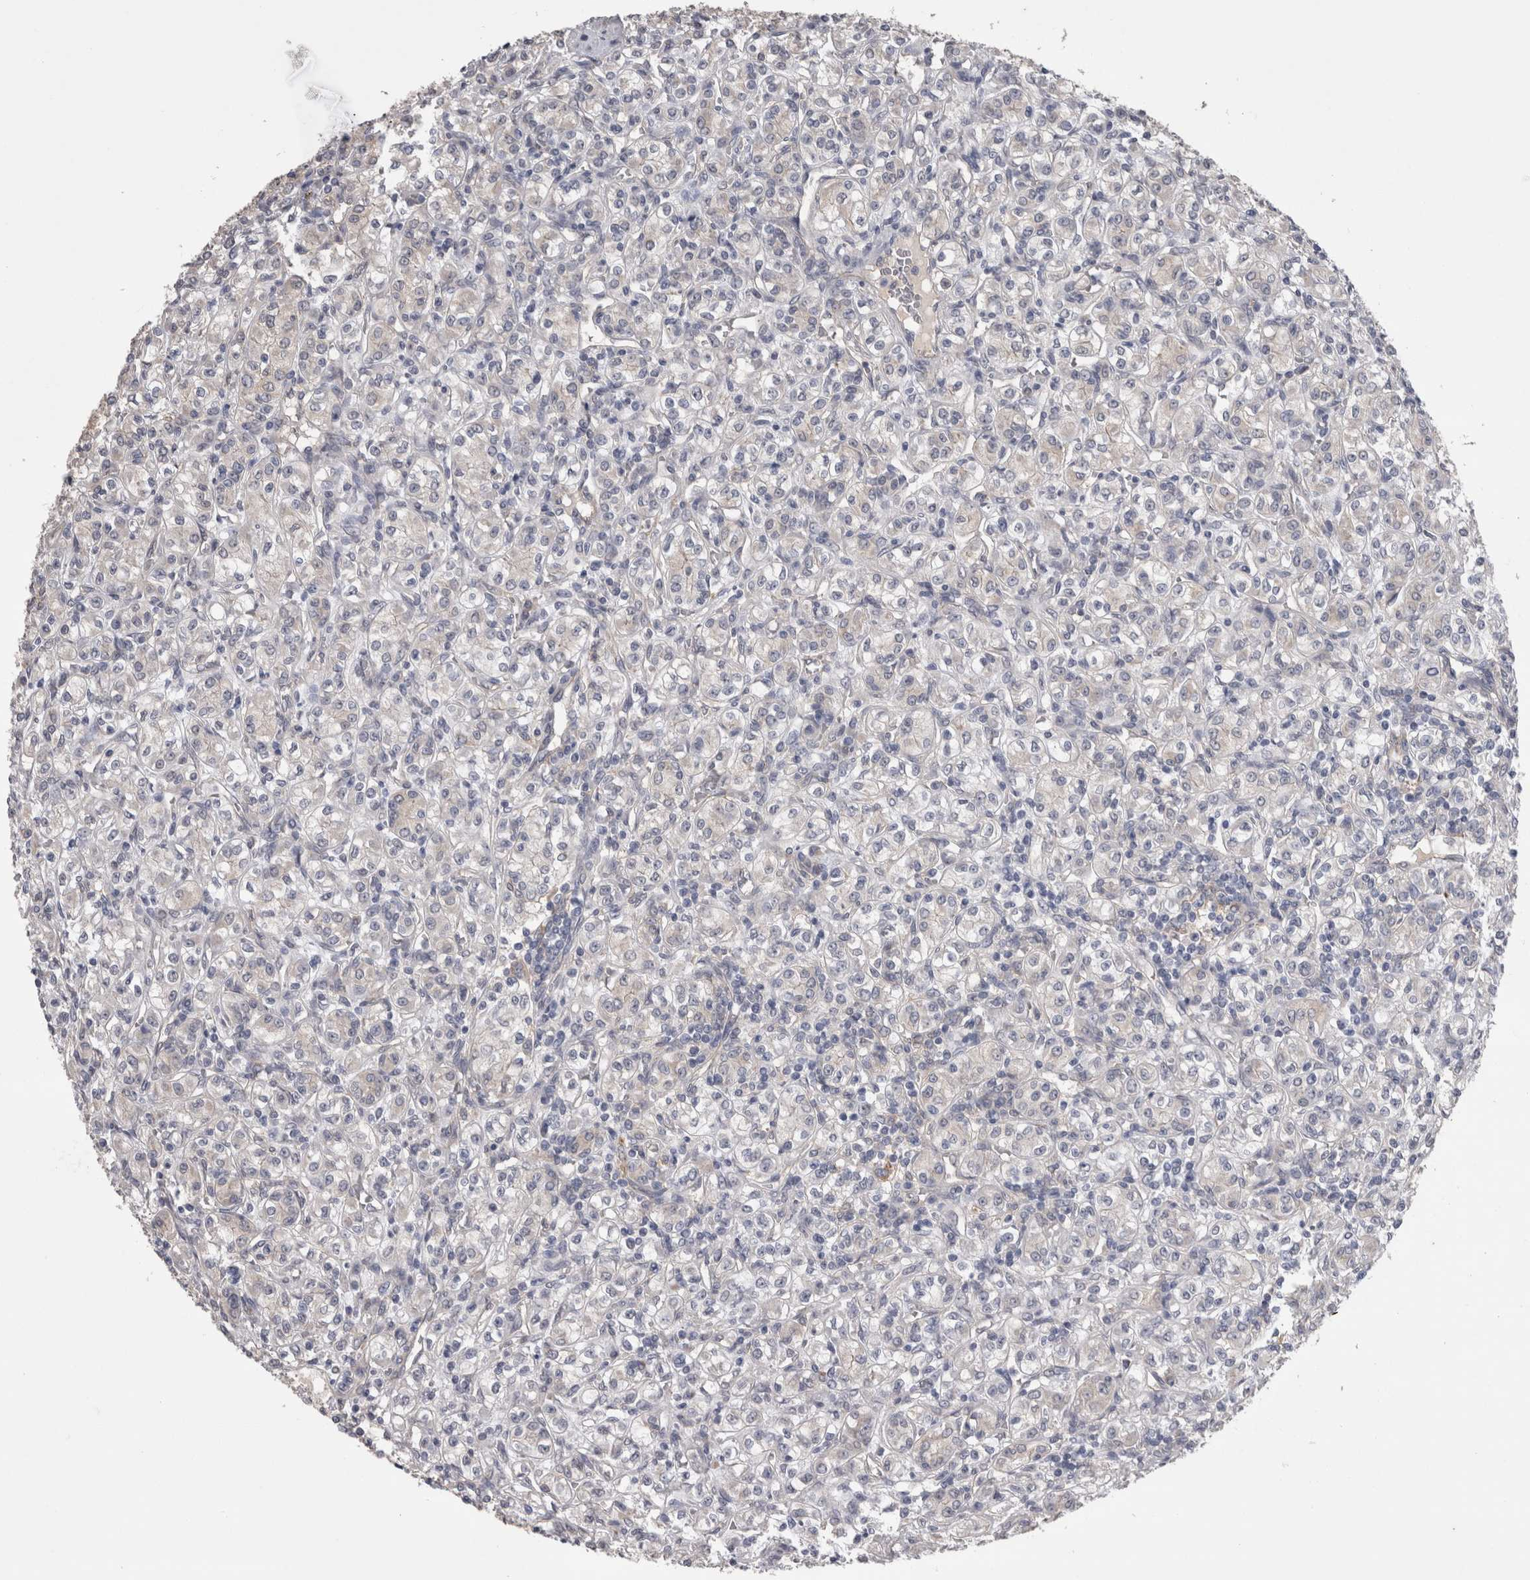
{"staining": {"intensity": "negative", "quantity": "none", "location": "none"}, "tissue": "renal cancer", "cell_type": "Tumor cells", "image_type": "cancer", "snomed": [{"axis": "morphology", "description": "Adenocarcinoma, NOS"}, {"axis": "topography", "description": "Kidney"}], "caption": "A high-resolution image shows immunohistochemistry staining of renal adenocarcinoma, which reveals no significant staining in tumor cells.", "gene": "NECTIN2", "patient": {"sex": "male", "age": 77}}